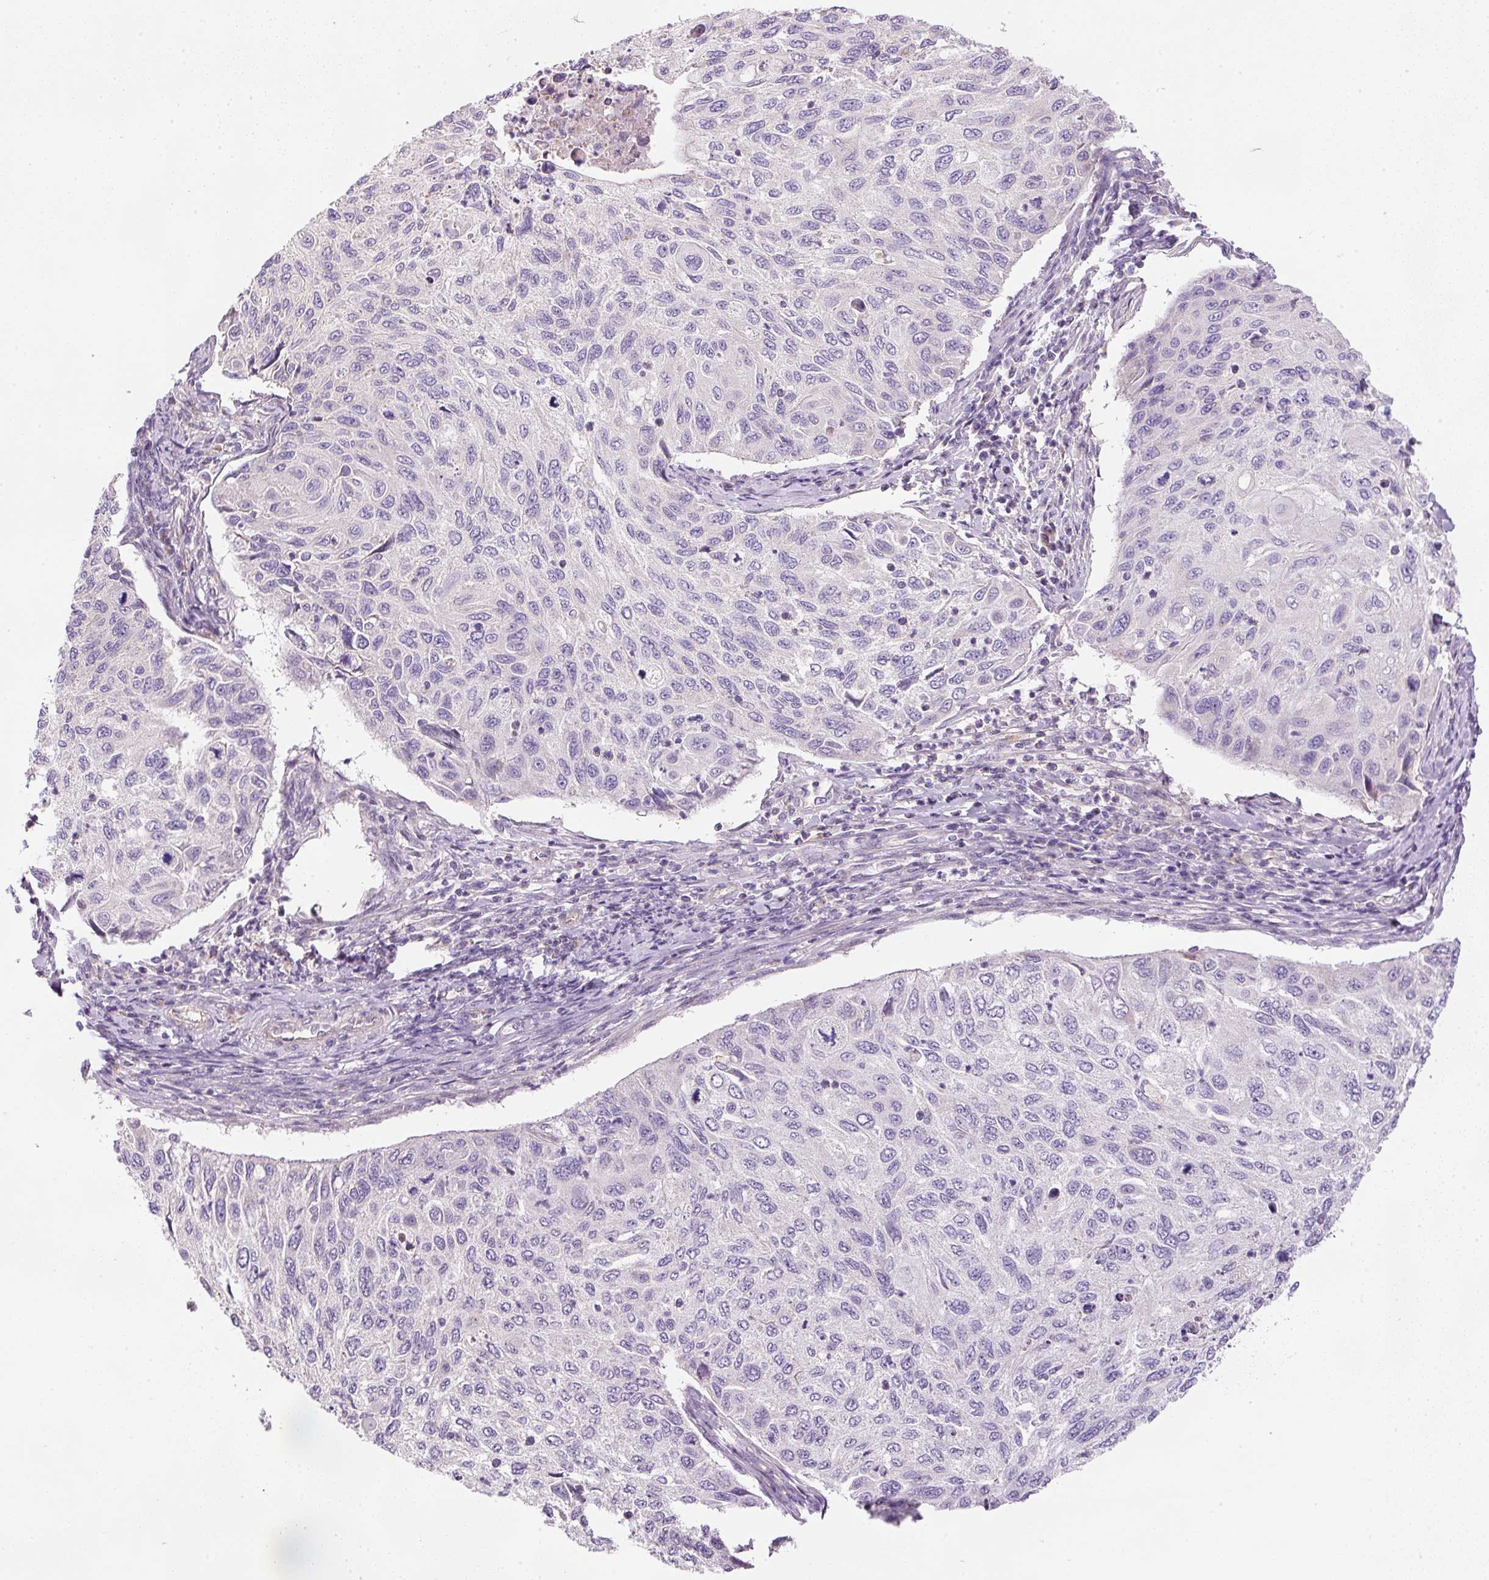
{"staining": {"intensity": "negative", "quantity": "none", "location": "none"}, "tissue": "cervical cancer", "cell_type": "Tumor cells", "image_type": "cancer", "snomed": [{"axis": "morphology", "description": "Squamous cell carcinoma, NOS"}, {"axis": "topography", "description": "Cervix"}], "caption": "Tumor cells show no significant protein positivity in squamous cell carcinoma (cervical).", "gene": "KPNA5", "patient": {"sex": "female", "age": 70}}